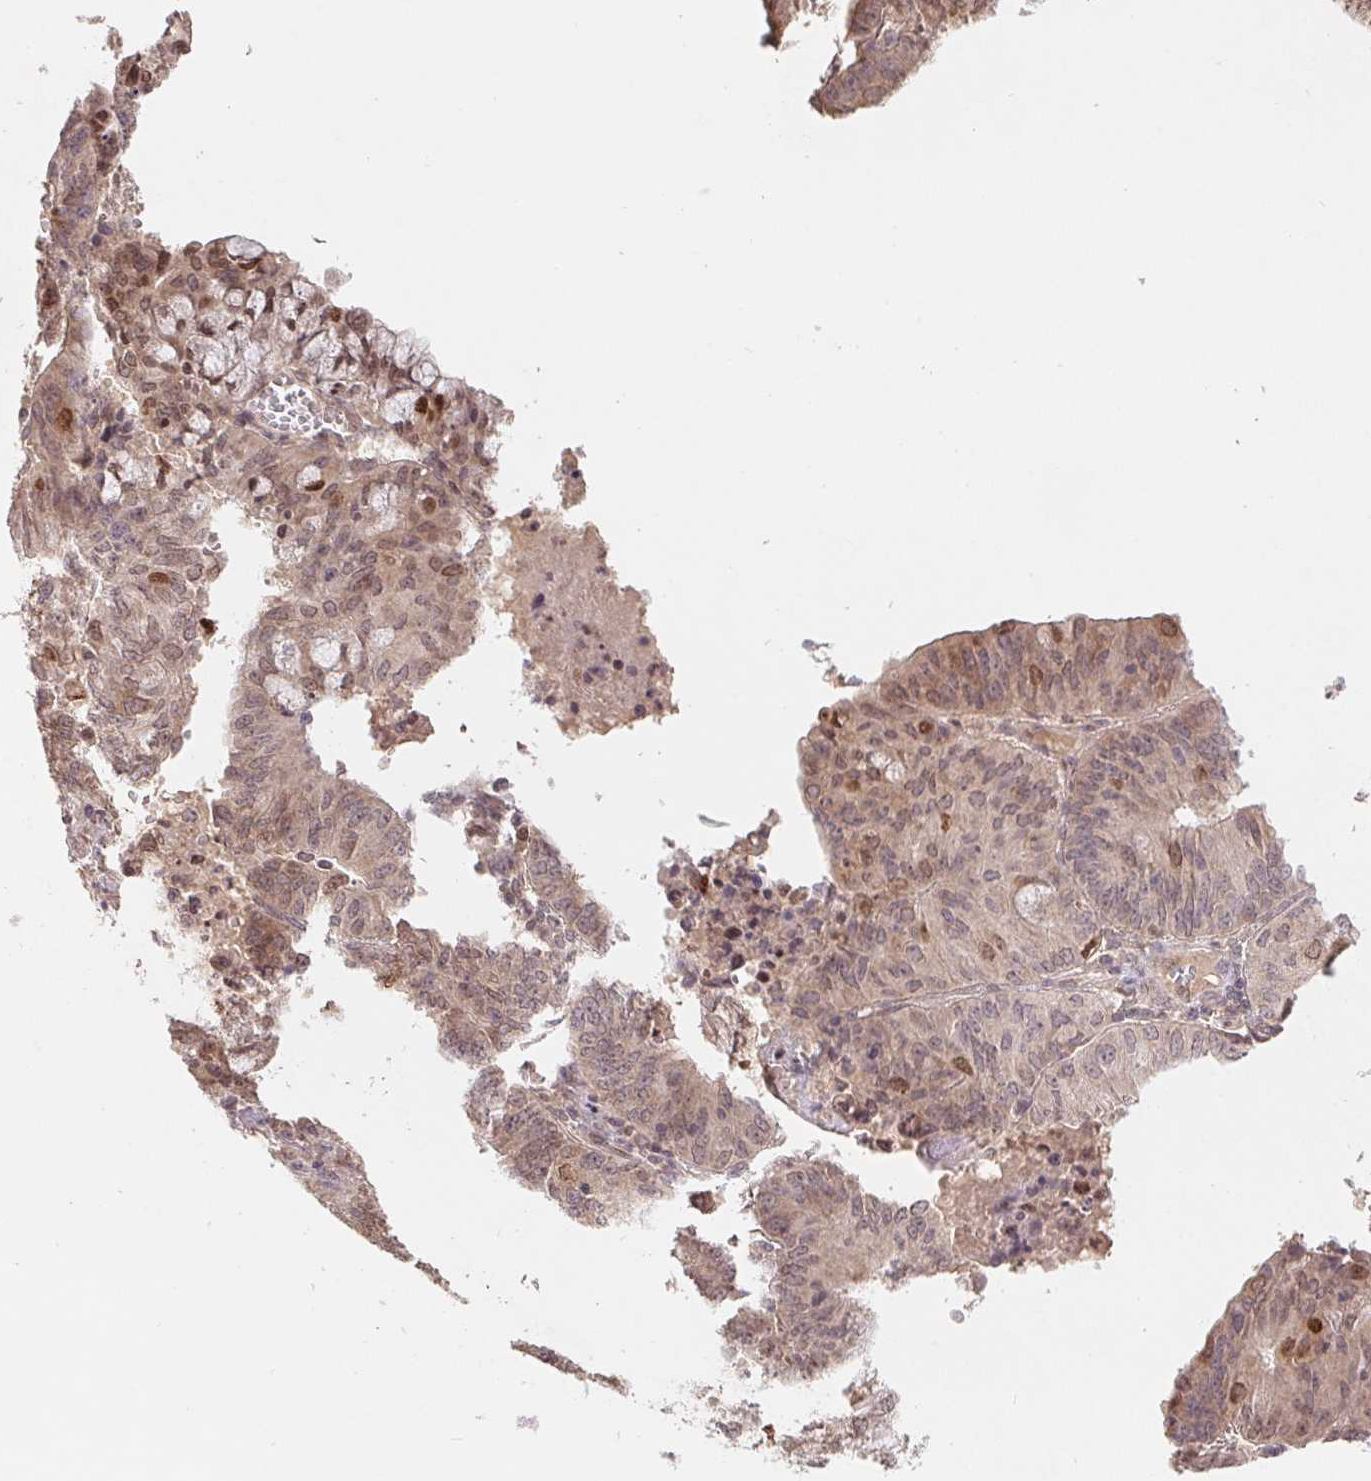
{"staining": {"intensity": "moderate", "quantity": "<25%", "location": "nuclear"}, "tissue": "endometrial cancer", "cell_type": "Tumor cells", "image_type": "cancer", "snomed": [{"axis": "morphology", "description": "Adenocarcinoma, NOS"}, {"axis": "topography", "description": "Endometrium"}], "caption": "Brown immunohistochemical staining in endometrial cancer demonstrates moderate nuclear staining in about <25% of tumor cells. (DAB = brown stain, brightfield microscopy at high magnification).", "gene": "HMGN3", "patient": {"sex": "female", "age": 82}}